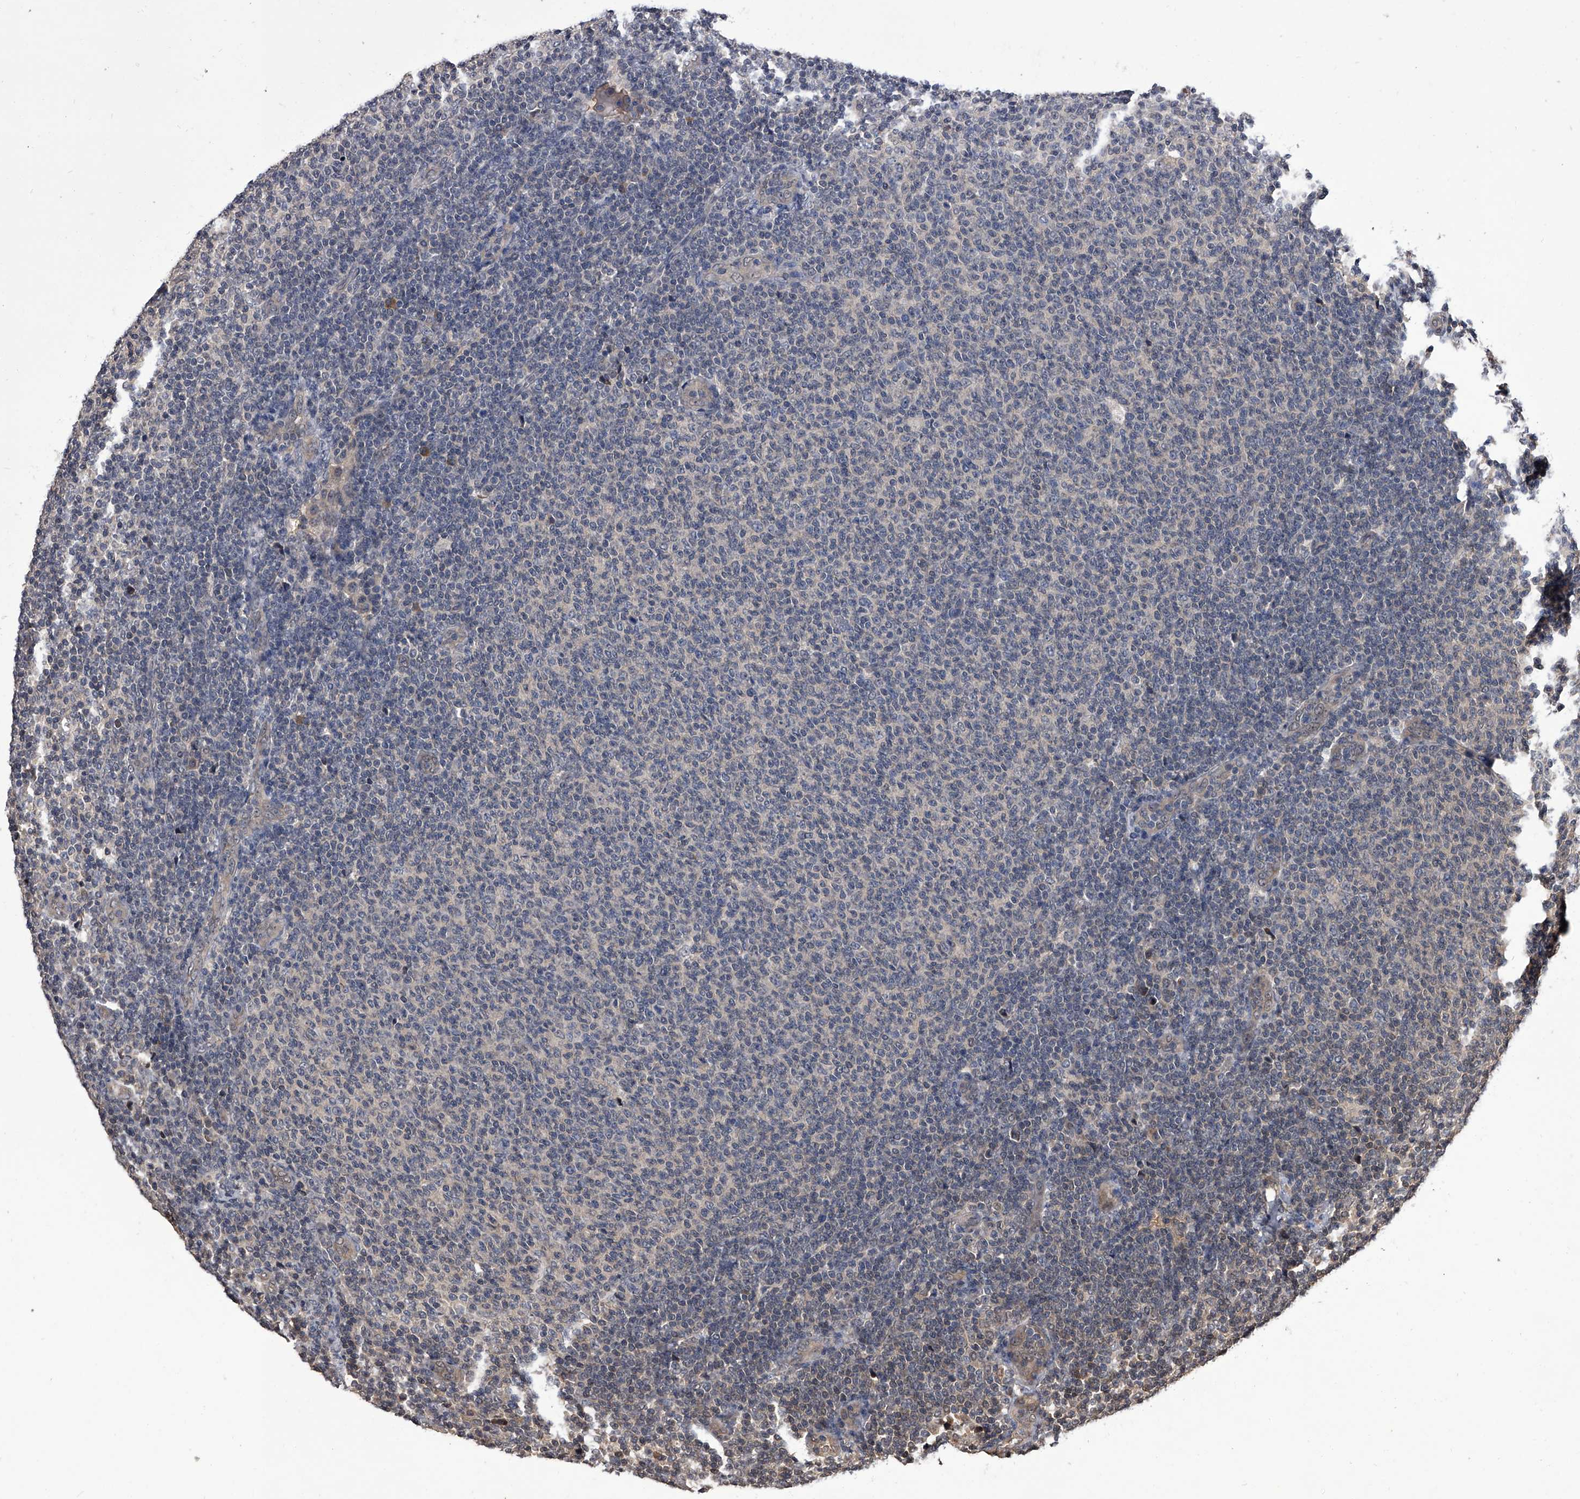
{"staining": {"intensity": "negative", "quantity": "none", "location": "none"}, "tissue": "lymphoma", "cell_type": "Tumor cells", "image_type": "cancer", "snomed": [{"axis": "morphology", "description": "Malignant lymphoma, non-Hodgkin's type, Low grade"}, {"axis": "topography", "description": "Lymph node"}], "caption": "There is no significant staining in tumor cells of low-grade malignant lymphoma, non-Hodgkin's type.", "gene": "SLC18B1", "patient": {"sex": "male", "age": 66}}